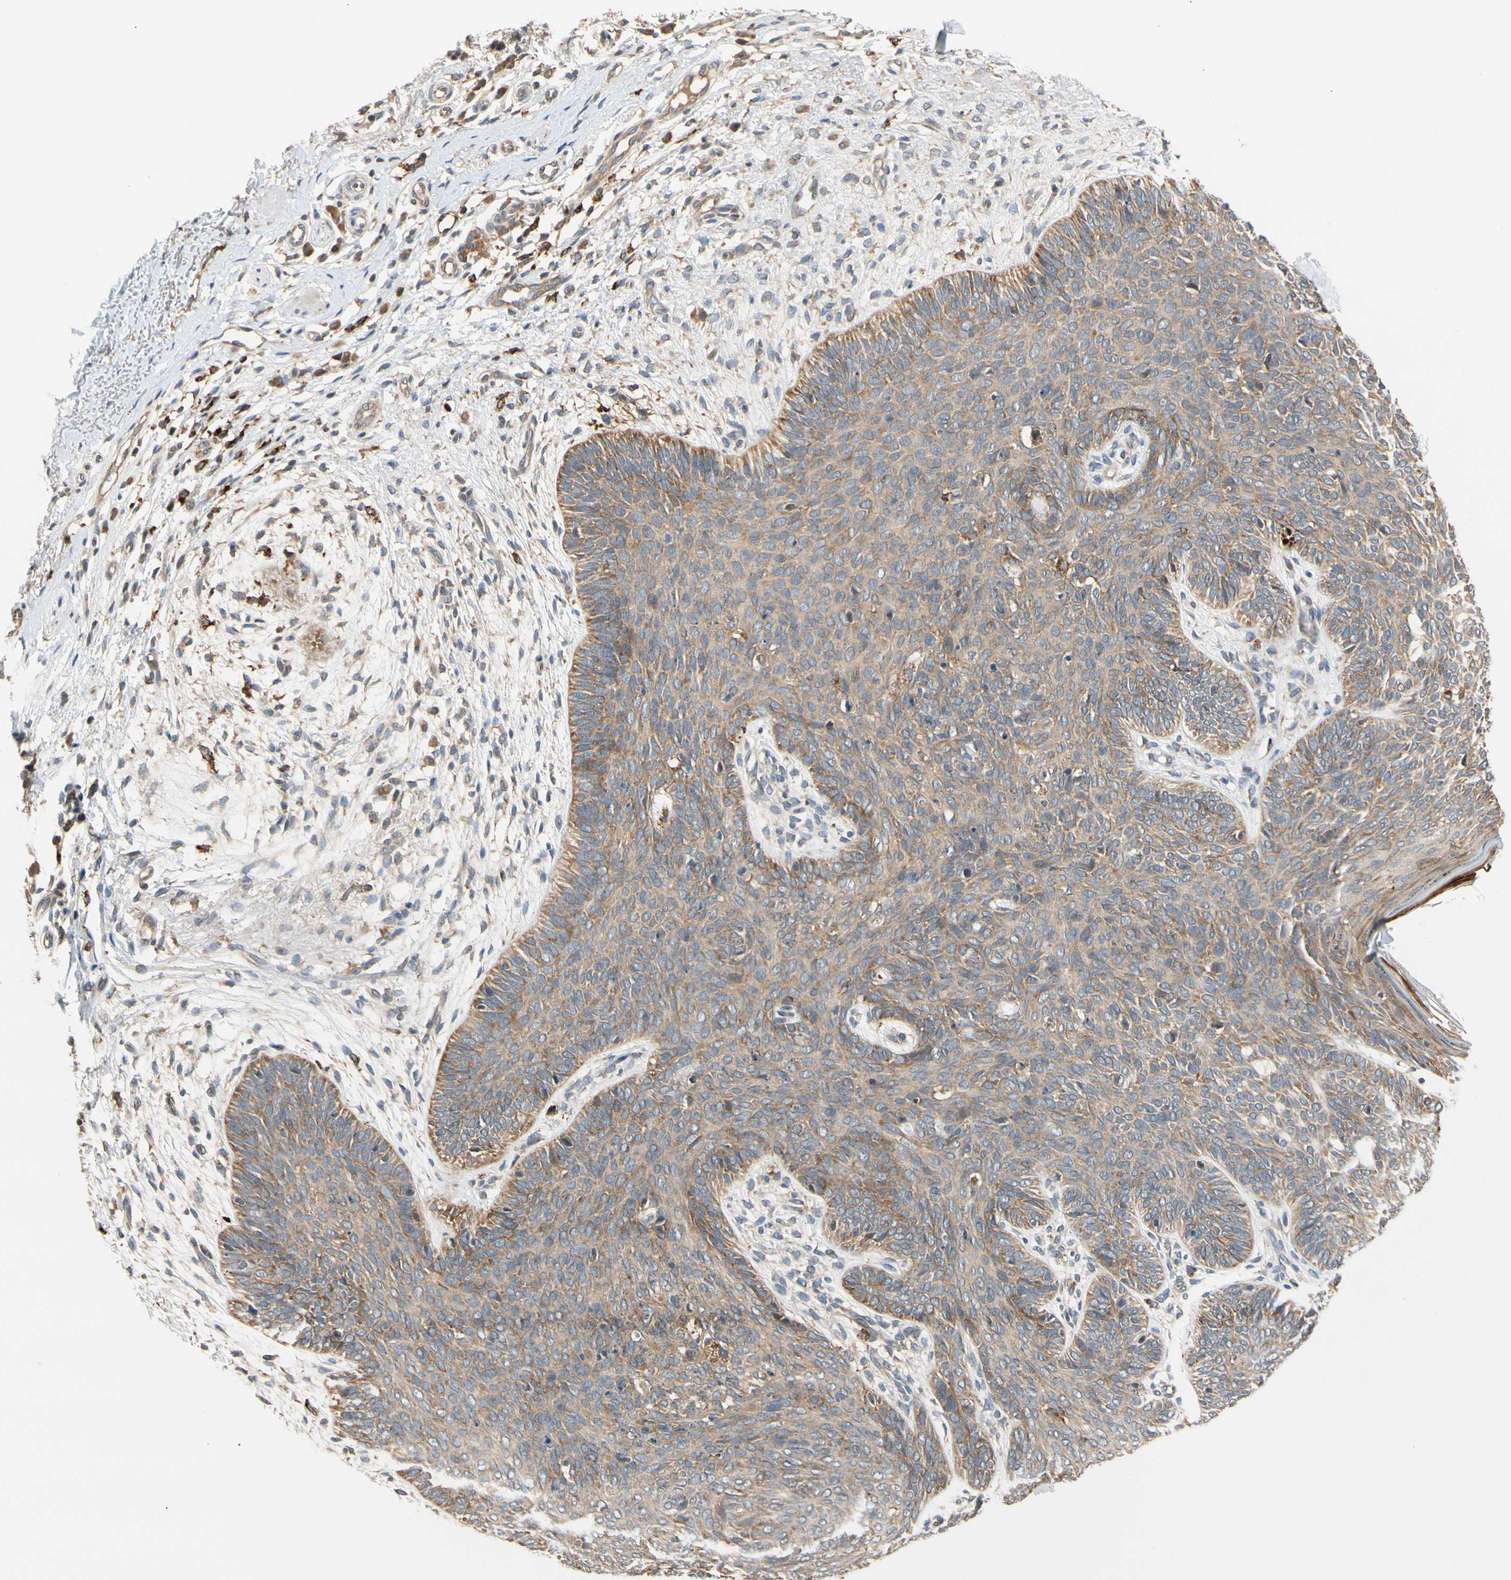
{"staining": {"intensity": "moderate", "quantity": ">75%", "location": "cytoplasmic/membranous"}, "tissue": "skin cancer", "cell_type": "Tumor cells", "image_type": "cancer", "snomed": [{"axis": "morphology", "description": "Normal tissue, NOS"}, {"axis": "morphology", "description": "Basal cell carcinoma"}, {"axis": "topography", "description": "Skin"}], "caption": "High-power microscopy captured an immunohistochemistry histopathology image of basal cell carcinoma (skin), revealing moderate cytoplasmic/membranous positivity in about >75% of tumor cells.", "gene": "ANKHD1", "patient": {"sex": "male", "age": 52}}